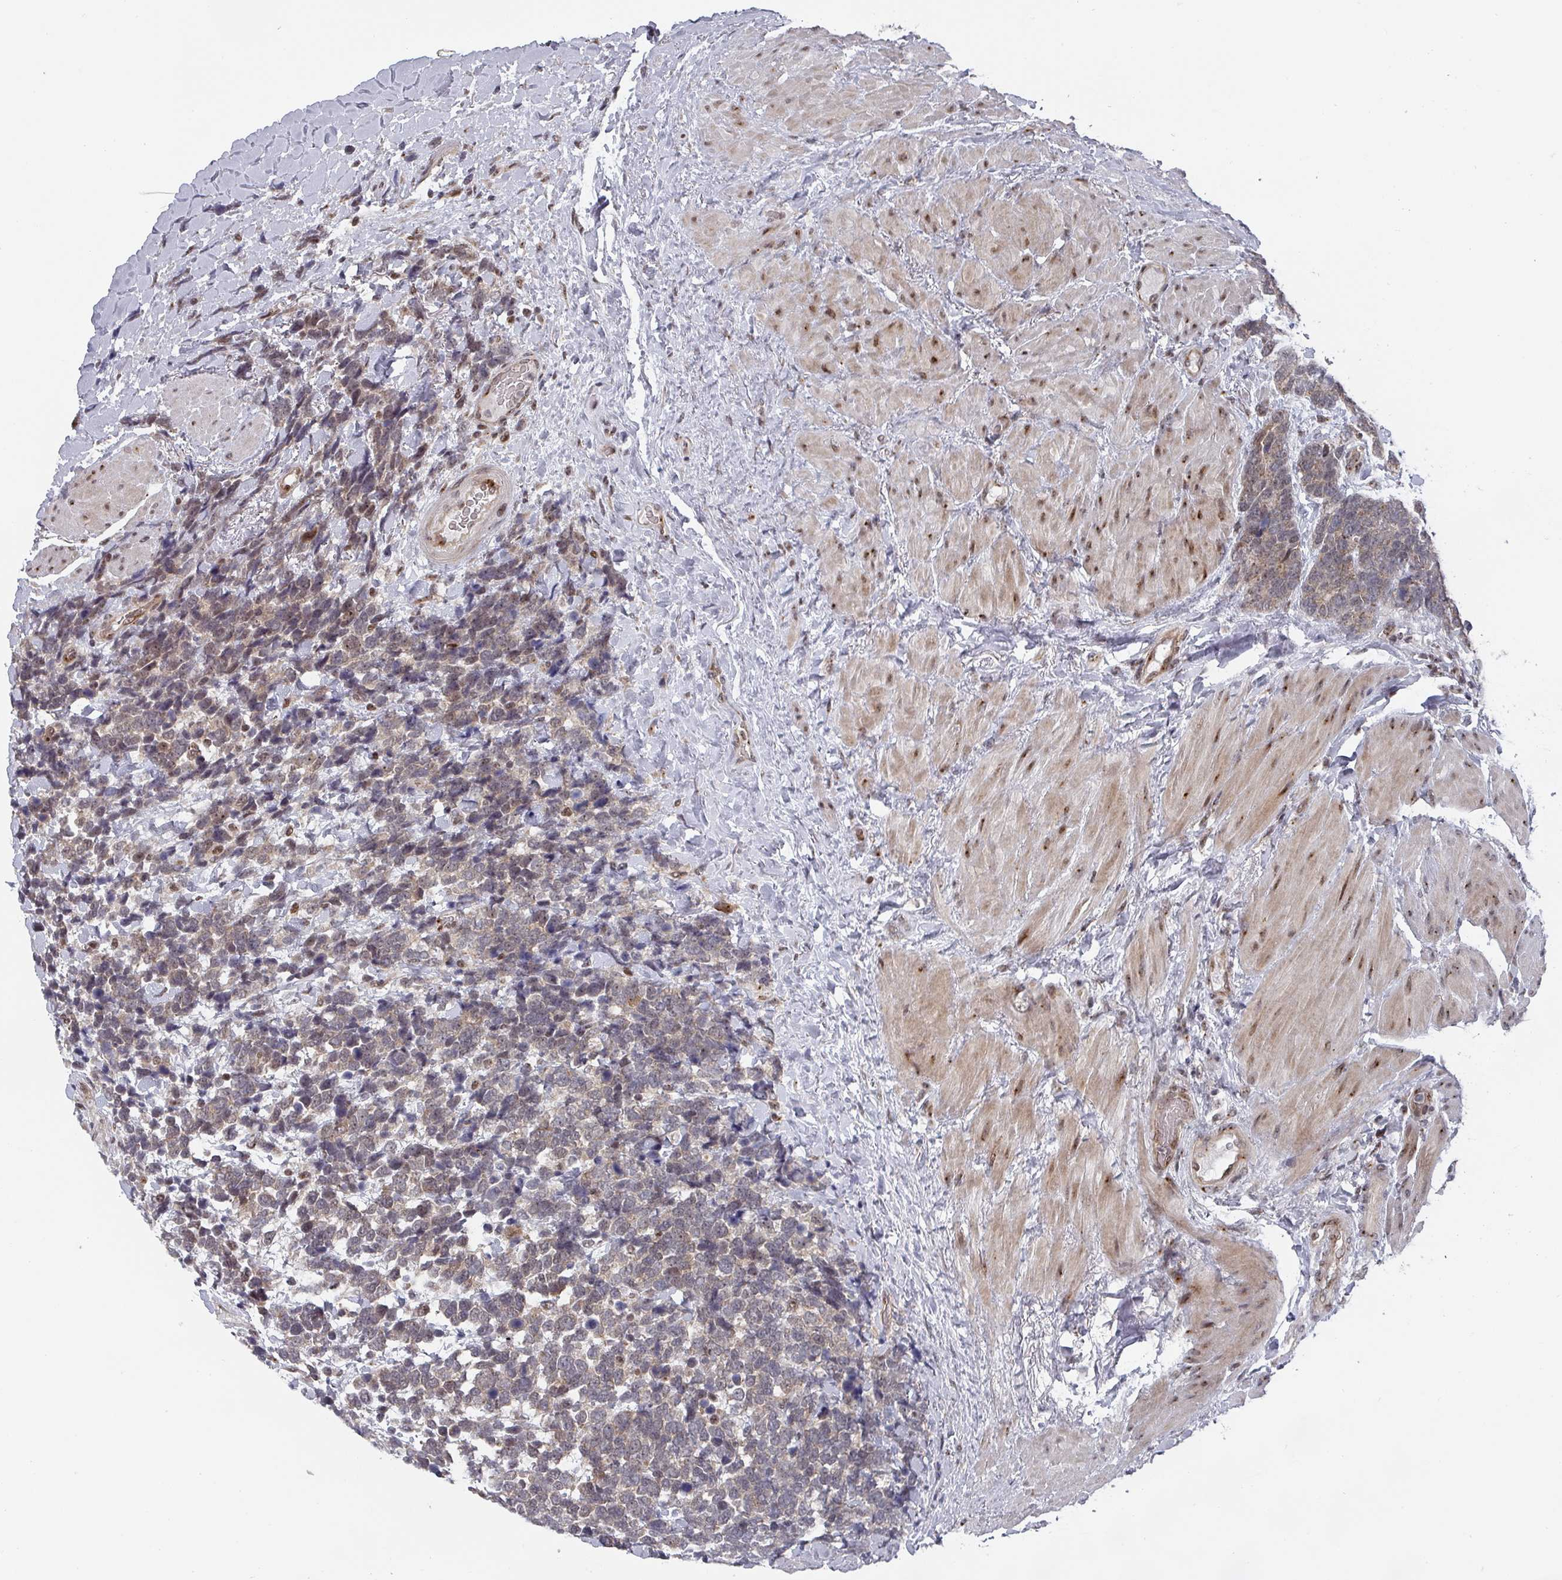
{"staining": {"intensity": "weak", "quantity": "25%-75%", "location": "cytoplasmic/membranous,nuclear"}, "tissue": "urothelial cancer", "cell_type": "Tumor cells", "image_type": "cancer", "snomed": [{"axis": "morphology", "description": "Urothelial carcinoma, High grade"}, {"axis": "topography", "description": "Urinary bladder"}], "caption": "Weak cytoplasmic/membranous and nuclear expression is identified in approximately 25%-75% of tumor cells in urothelial cancer.", "gene": "KIF1C", "patient": {"sex": "female", "age": 82}}